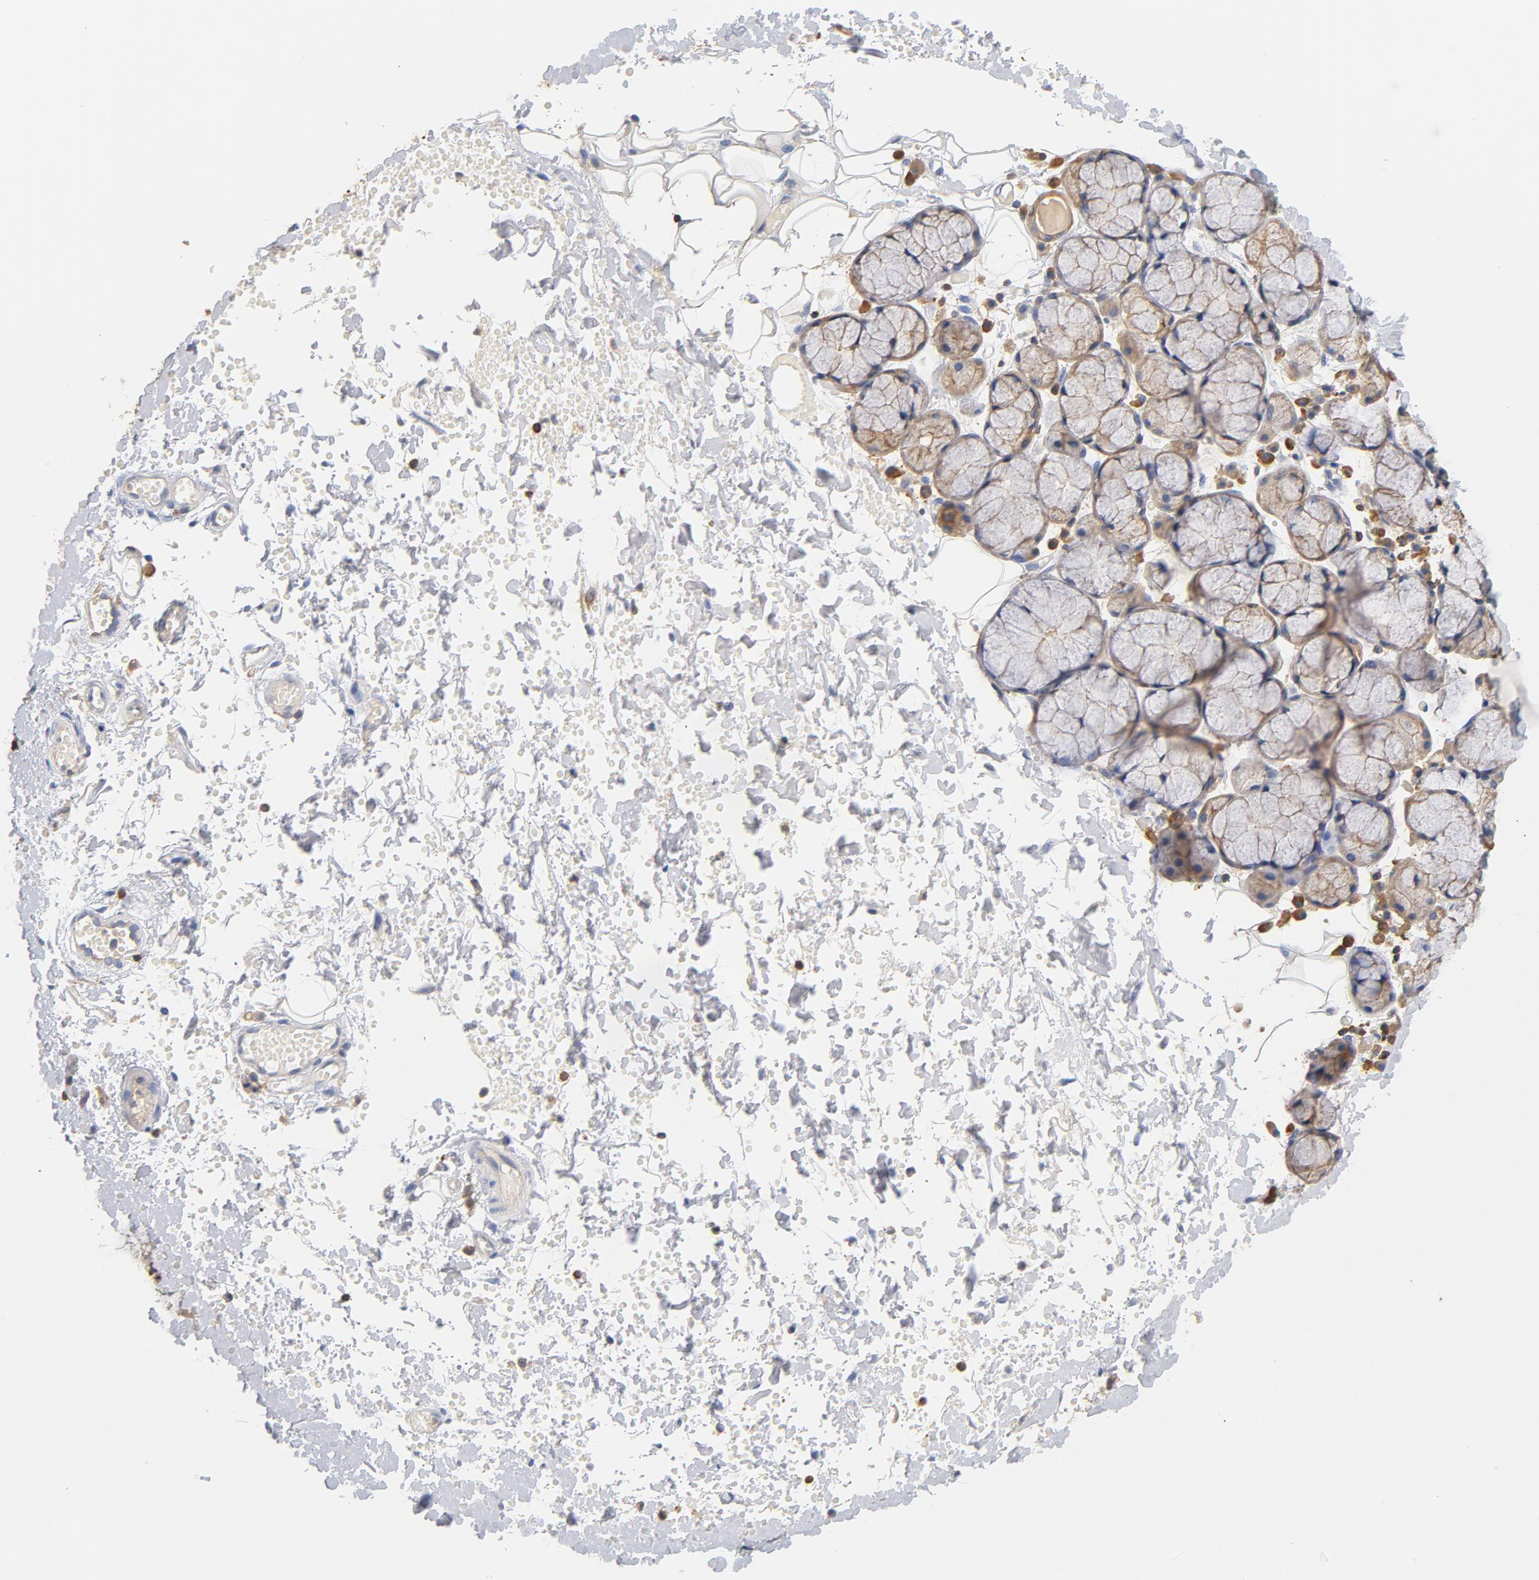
{"staining": {"intensity": "moderate", "quantity": ">75%", "location": "cytoplasmic/membranous"}, "tissue": "salivary gland", "cell_type": "Glandular cells", "image_type": "normal", "snomed": [{"axis": "morphology", "description": "Normal tissue, NOS"}, {"axis": "topography", "description": "Skeletal muscle"}, {"axis": "topography", "description": "Oral tissue"}, {"axis": "topography", "description": "Salivary gland"}, {"axis": "topography", "description": "Peripheral nerve tissue"}], "caption": "The immunohistochemical stain shows moderate cytoplasmic/membranous positivity in glandular cells of unremarkable salivary gland.", "gene": "EZR", "patient": {"sex": "male", "age": 54}}